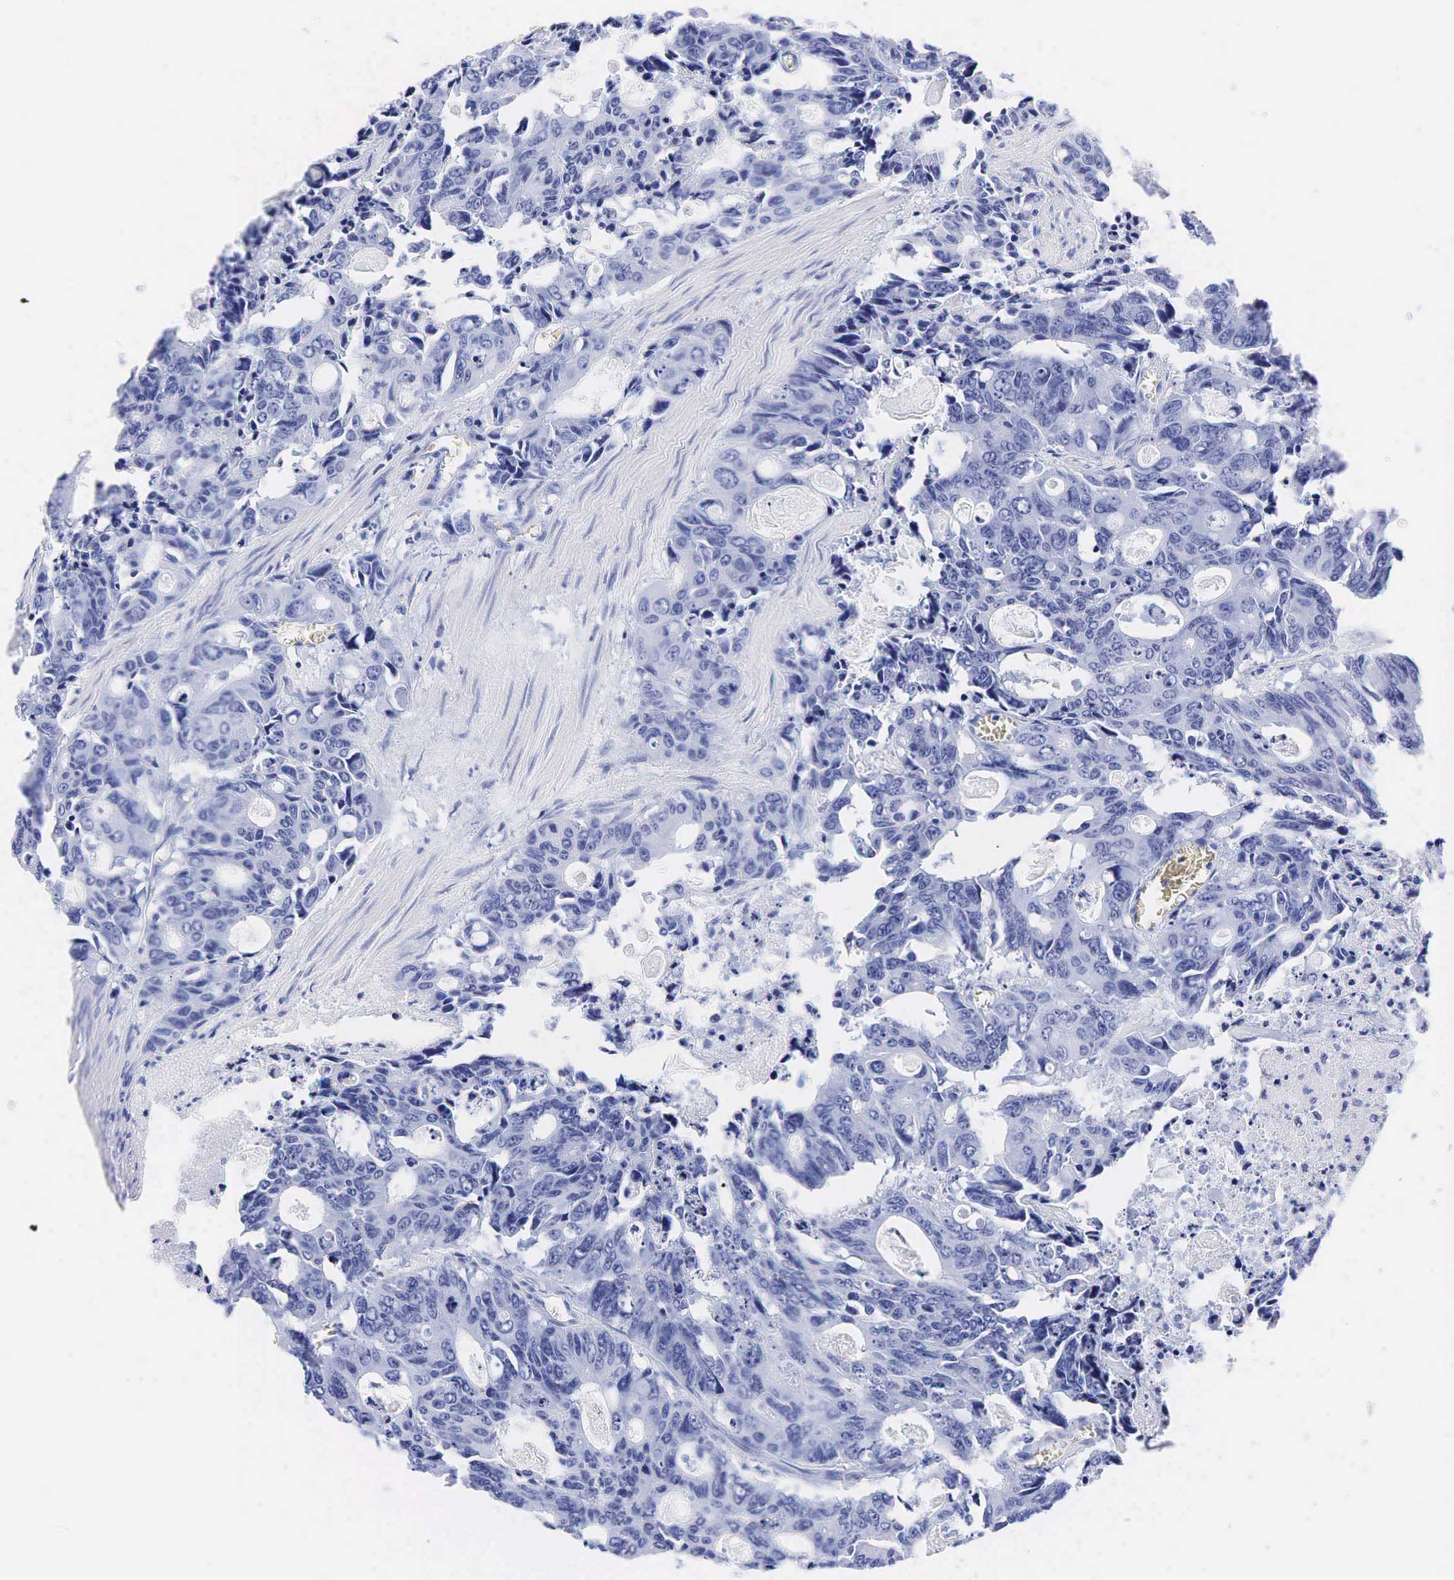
{"staining": {"intensity": "negative", "quantity": "none", "location": "none"}, "tissue": "colorectal cancer", "cell_type": "Tumor cells", "image_type": "cancer", "snomed": [{"axis": "morphology", "description": "Adenocarcinoma, NOS"}, {"axis": "topography", "description": "Rectum"}], "caption": "Colorectal cancer stained for a protein using IHC demonstrates no positivity tumor cells.", "gene": "KLK3", "patient": {"sex": "male", "age": 76}}